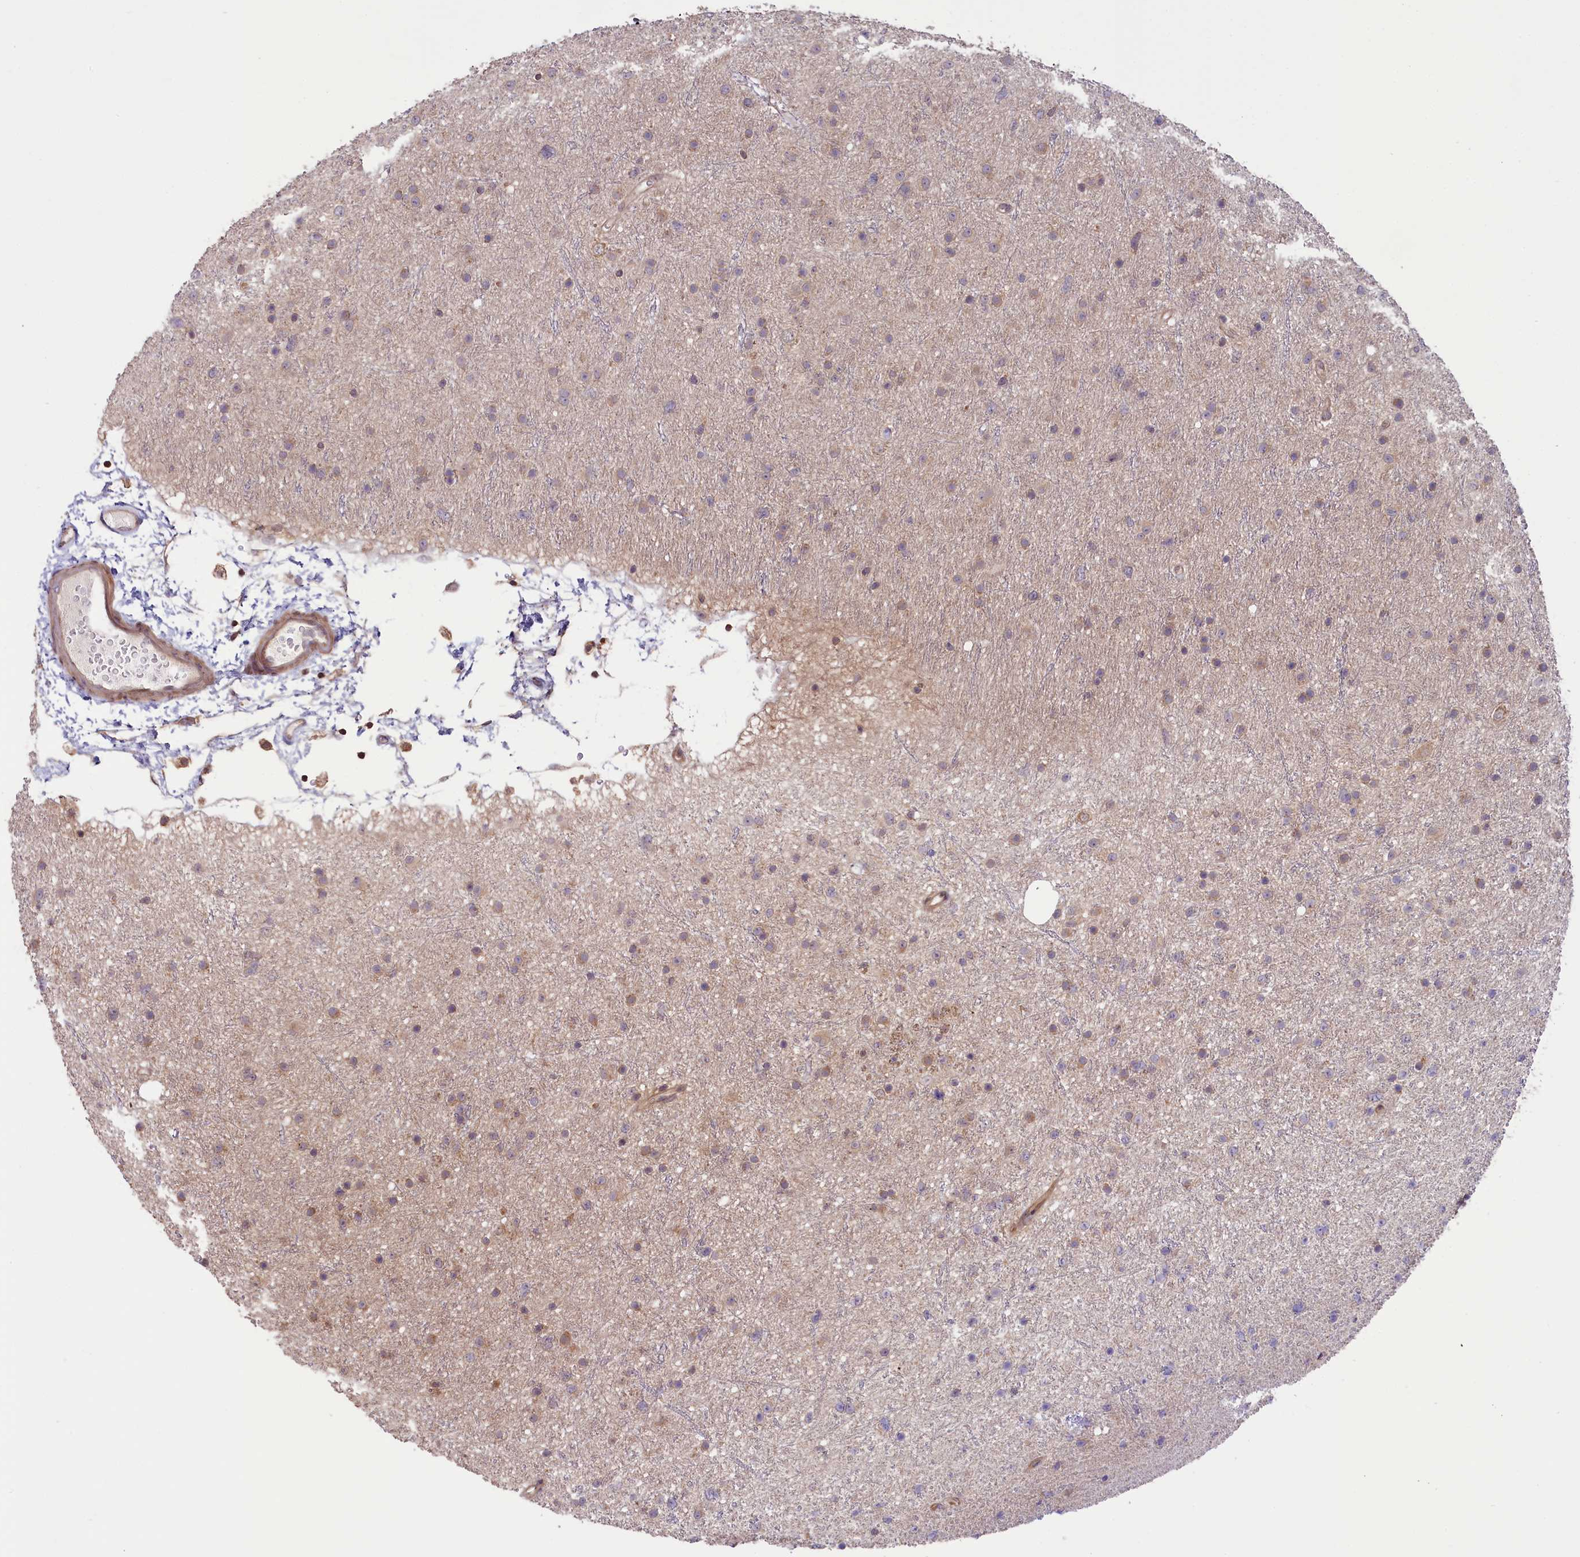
{"staining": {"intensity": "negative", "quantity": "none", "location": "none"}, "tissue": "glioma", "cell_type": "Tumor cells", "image_type": "cancer", "snomed": [{"axis": "morphology", "description": "Glioma, malignant, Low grade"}, {"axis": "topography", "description": "Cerebral cortex"}], "caption": "DAB immunohistochemical staining of malignant glioma (low-grade) demonstrates no significant positivity in tumor cells. Brightfield microscopy of IHC stained with DAB (brown) and hematoxylin (blue), captured at high magnification.", "gene": "RIC8A", "patient": {"sex": "female", "age": 39}}